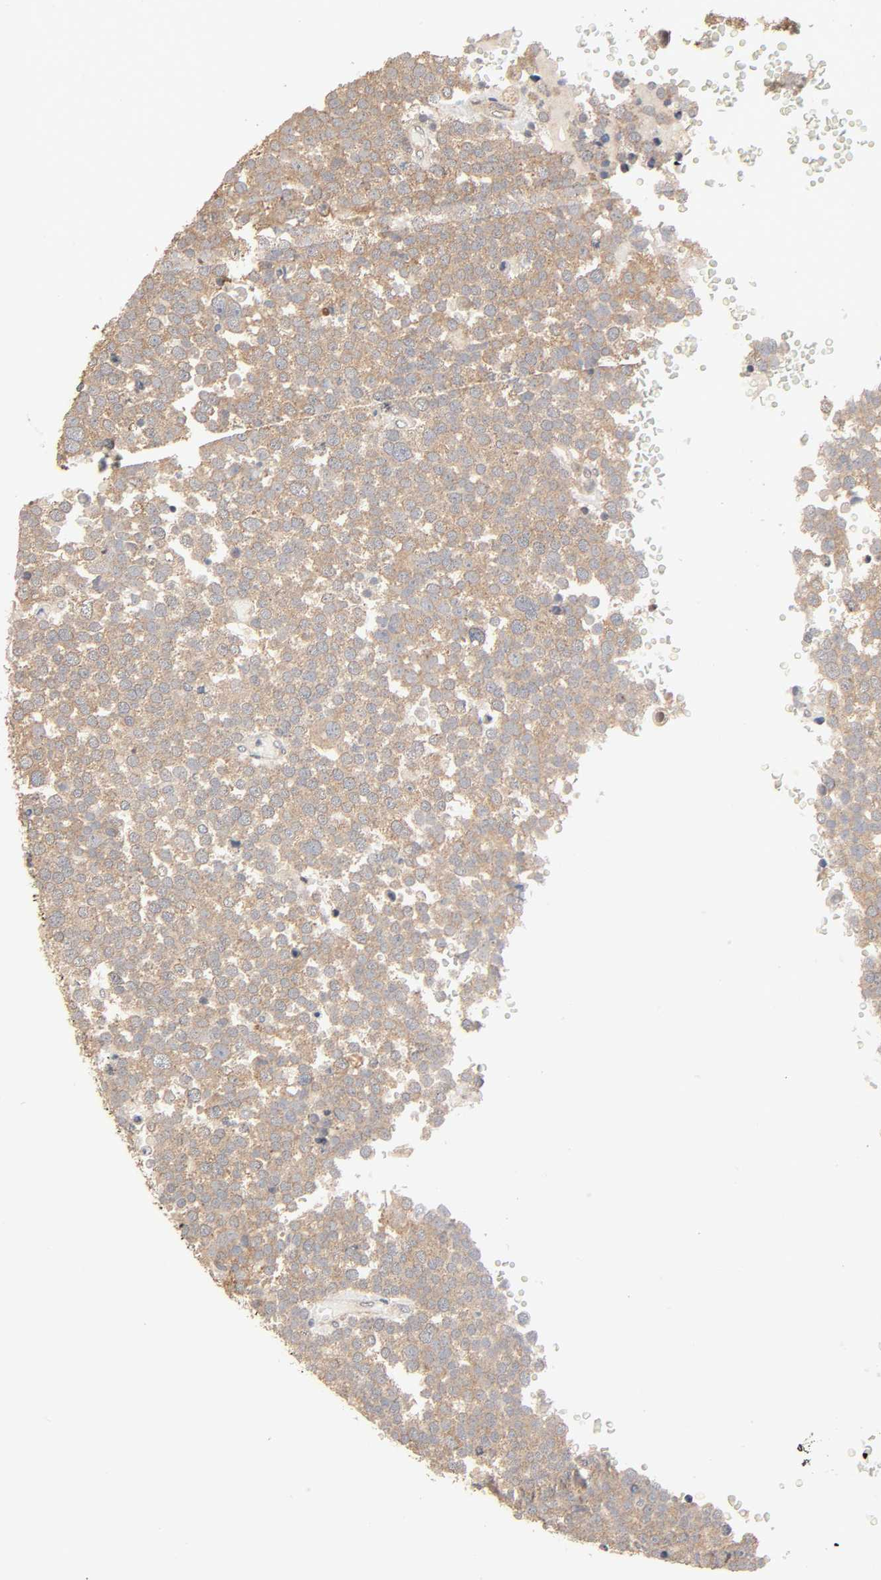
{"staining": {"intensity": "moderate", "quantity": ">75%", "location": "cytoplasmic/membranous"}, "tissue": "testis cancer", "cell_type": "Tumor cells", "image_type": "cancer", "snomed": [{"axis": "morphology", "description": "Seminoma, NOS"}, {"axis": "topography", "description": "Testis"}], "caption": "A photomicrograph of testis cancer stained for a protein reveals moderate cytoplasmic/membranous brown staining in tumor cells.", "gene": "NEMF", "patient": {"sex": "male", "age": 71}}